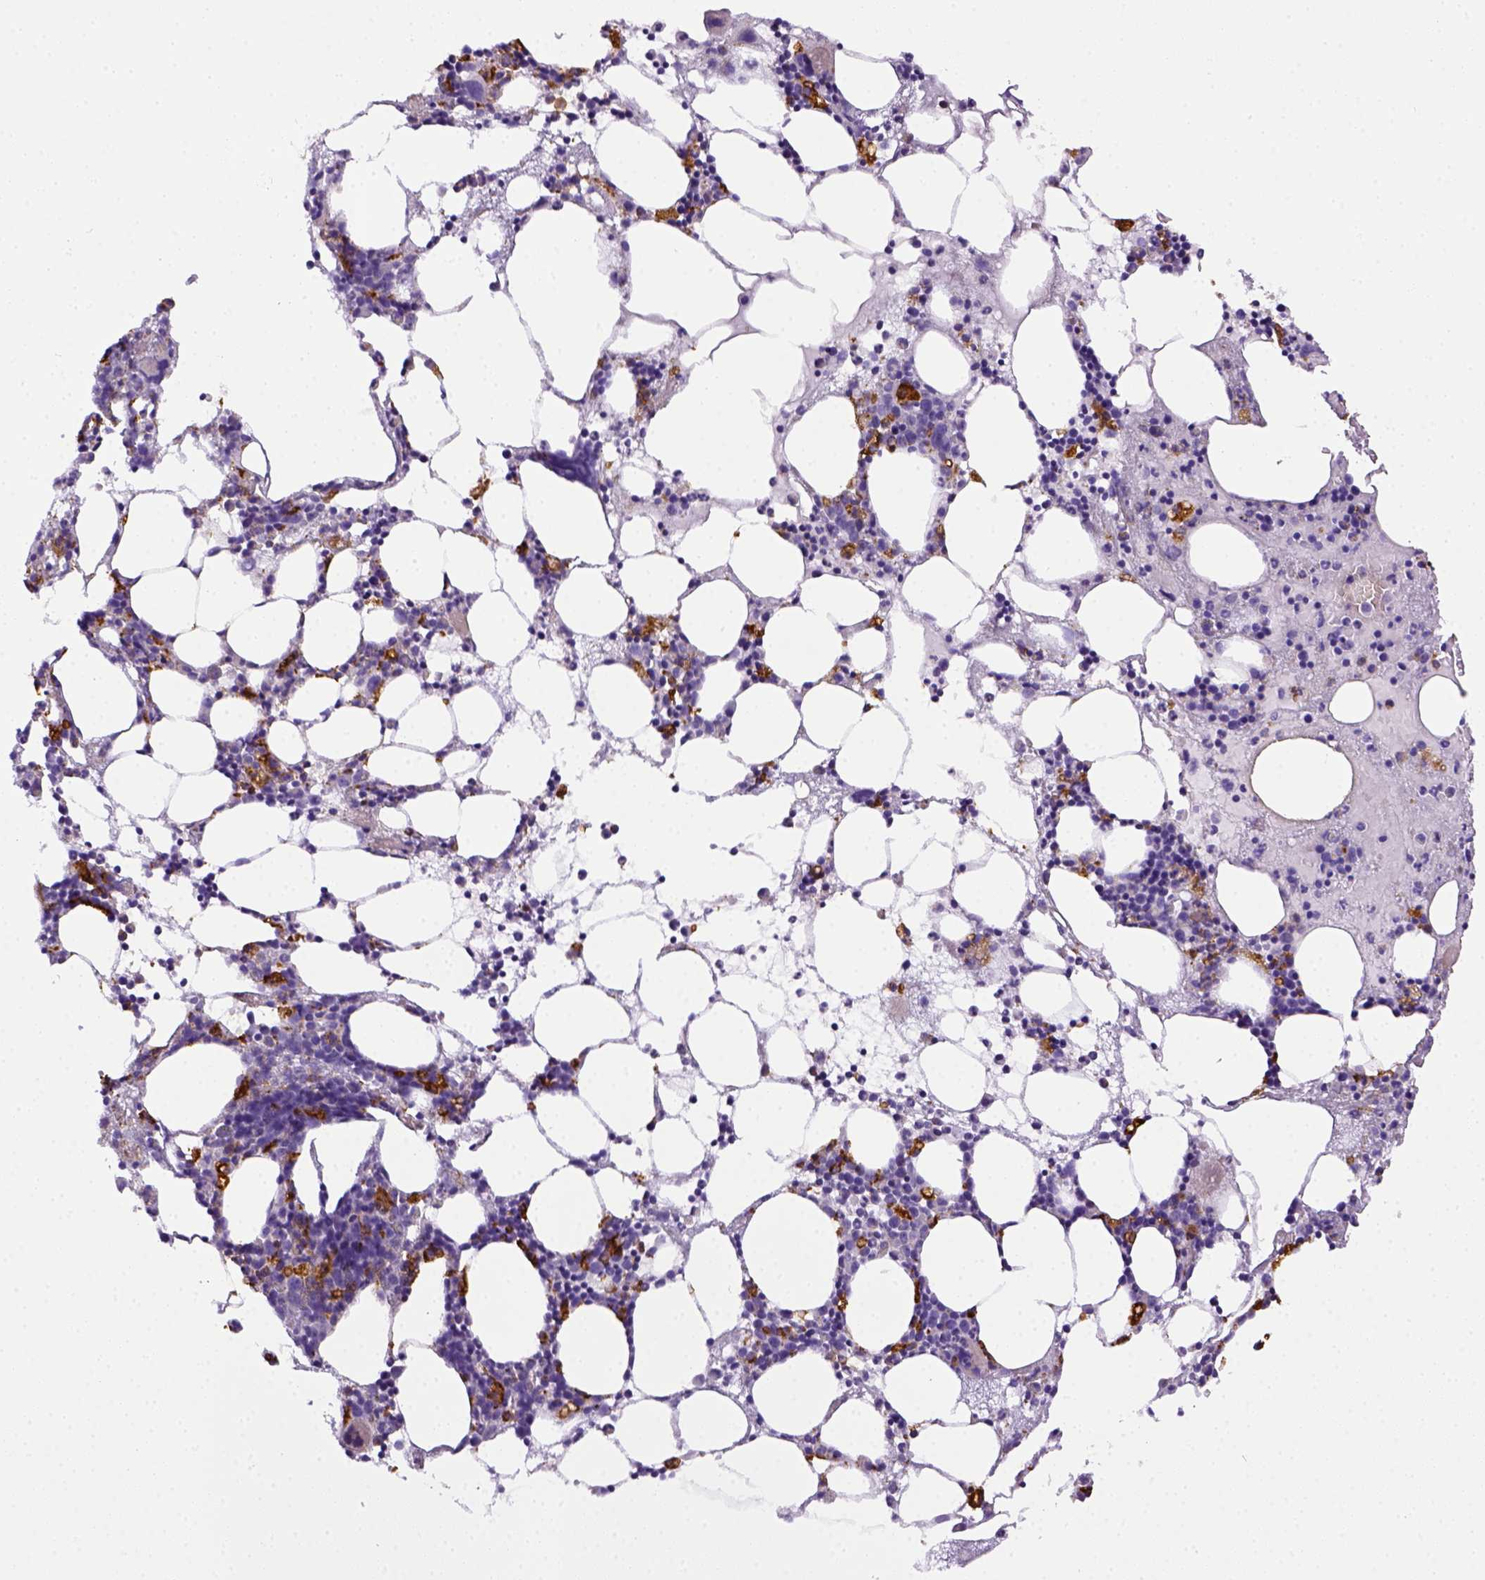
{"staining": {"intensity": "strong", "quantity": "<25%", "location": "cytoplasmic/membranous"}, "tissue": "bone marrow", "cell_type": "Hematopoietic cells", "image_type": "normal", "snomed": [{"axis": "morphology", "description": "Normal tissue, NOS"}, {"axis": "topography", "description": "Bone marrow"}], "caption": "High-power microscopy captured an IHC micrograph of normal bone marrow, revealing strong cytoplasmic/membranous staining in approximately <25% of hematopoietic cells. The staining is performed using DAB (3,3'-diaminobenzidine) brown chromogen to label protein expression. The nuclei are counter-stained blue using hematoxylin.", "gene": "CD68", "patient": {"sex": "male", "age": 54}}